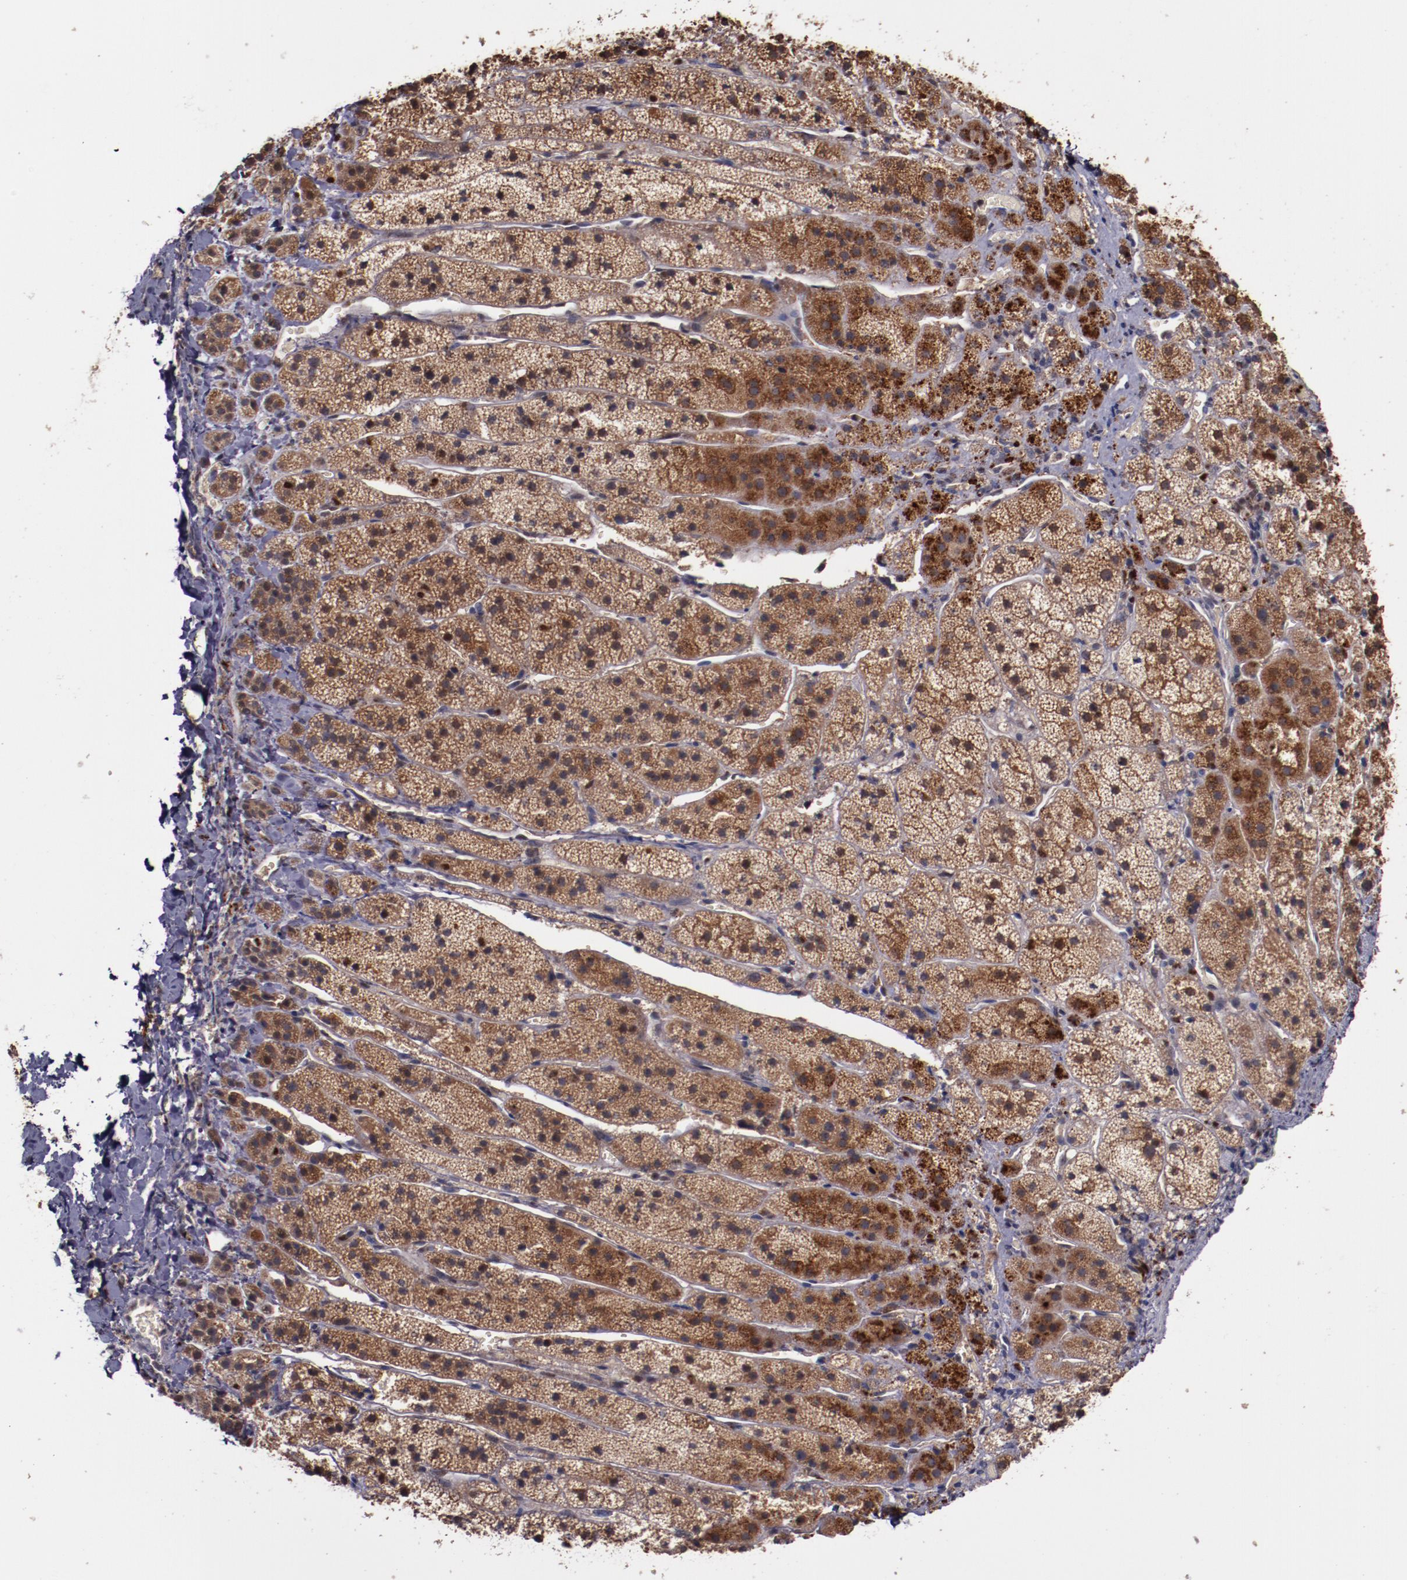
{"staining": {"intensity": "strong", "quantity": ">75%", "location": "cytoplasmic/membranous"}, "tissue": "adrenal gland", "cell_type": "Glandular cells", "image_type": "normal", "snomed": [{"axis": "morphology", "description": "Normal tissue, NOS"}, {"axis": "topography", "description": "Adrenal gland"}], "caption": "The histopathology image displays a brown stain indicating the presence of a protein in the cytoplasmic/membranous of glandular cells in adrenal gland.", "gene": "CHEK2", "patient": {"sex": "female", "age": 44}}